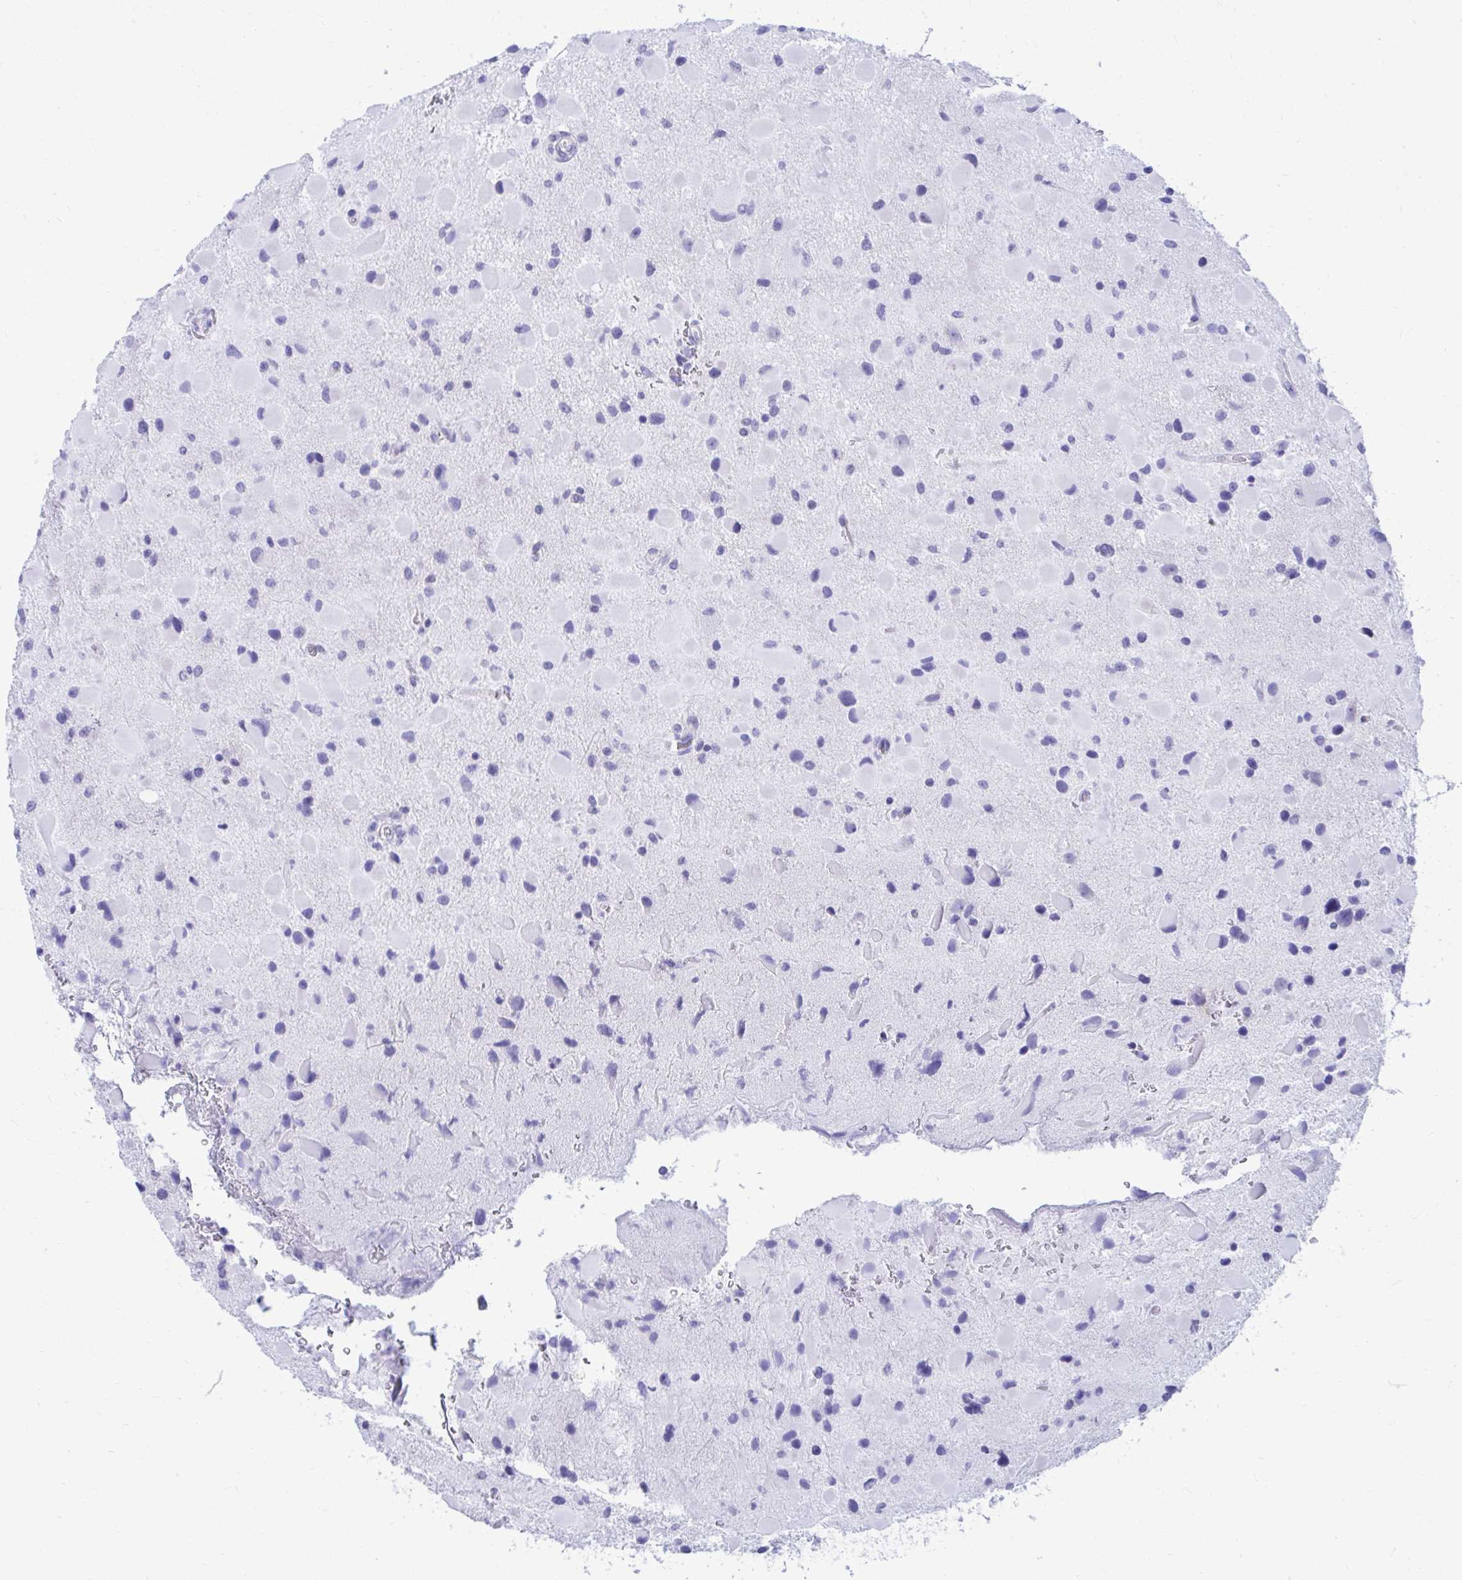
{"staining": {"intensity": "negative", "quantity": "none", "location": "none"}, "tissue": "glioma", "cell_type": "Tumor cells", "image_type": "cancer", "snomed": [{"axis": "morphology", "description": "Glioma, malignant, Low grade"}, {"axis": "topography", "description": "Brain"}], "caption": "Human glioma stained for a protein using IHC shows no expression in tumor cells.", "gene": "SHISA8", "patient": {"sex": "female", "age": 32}}